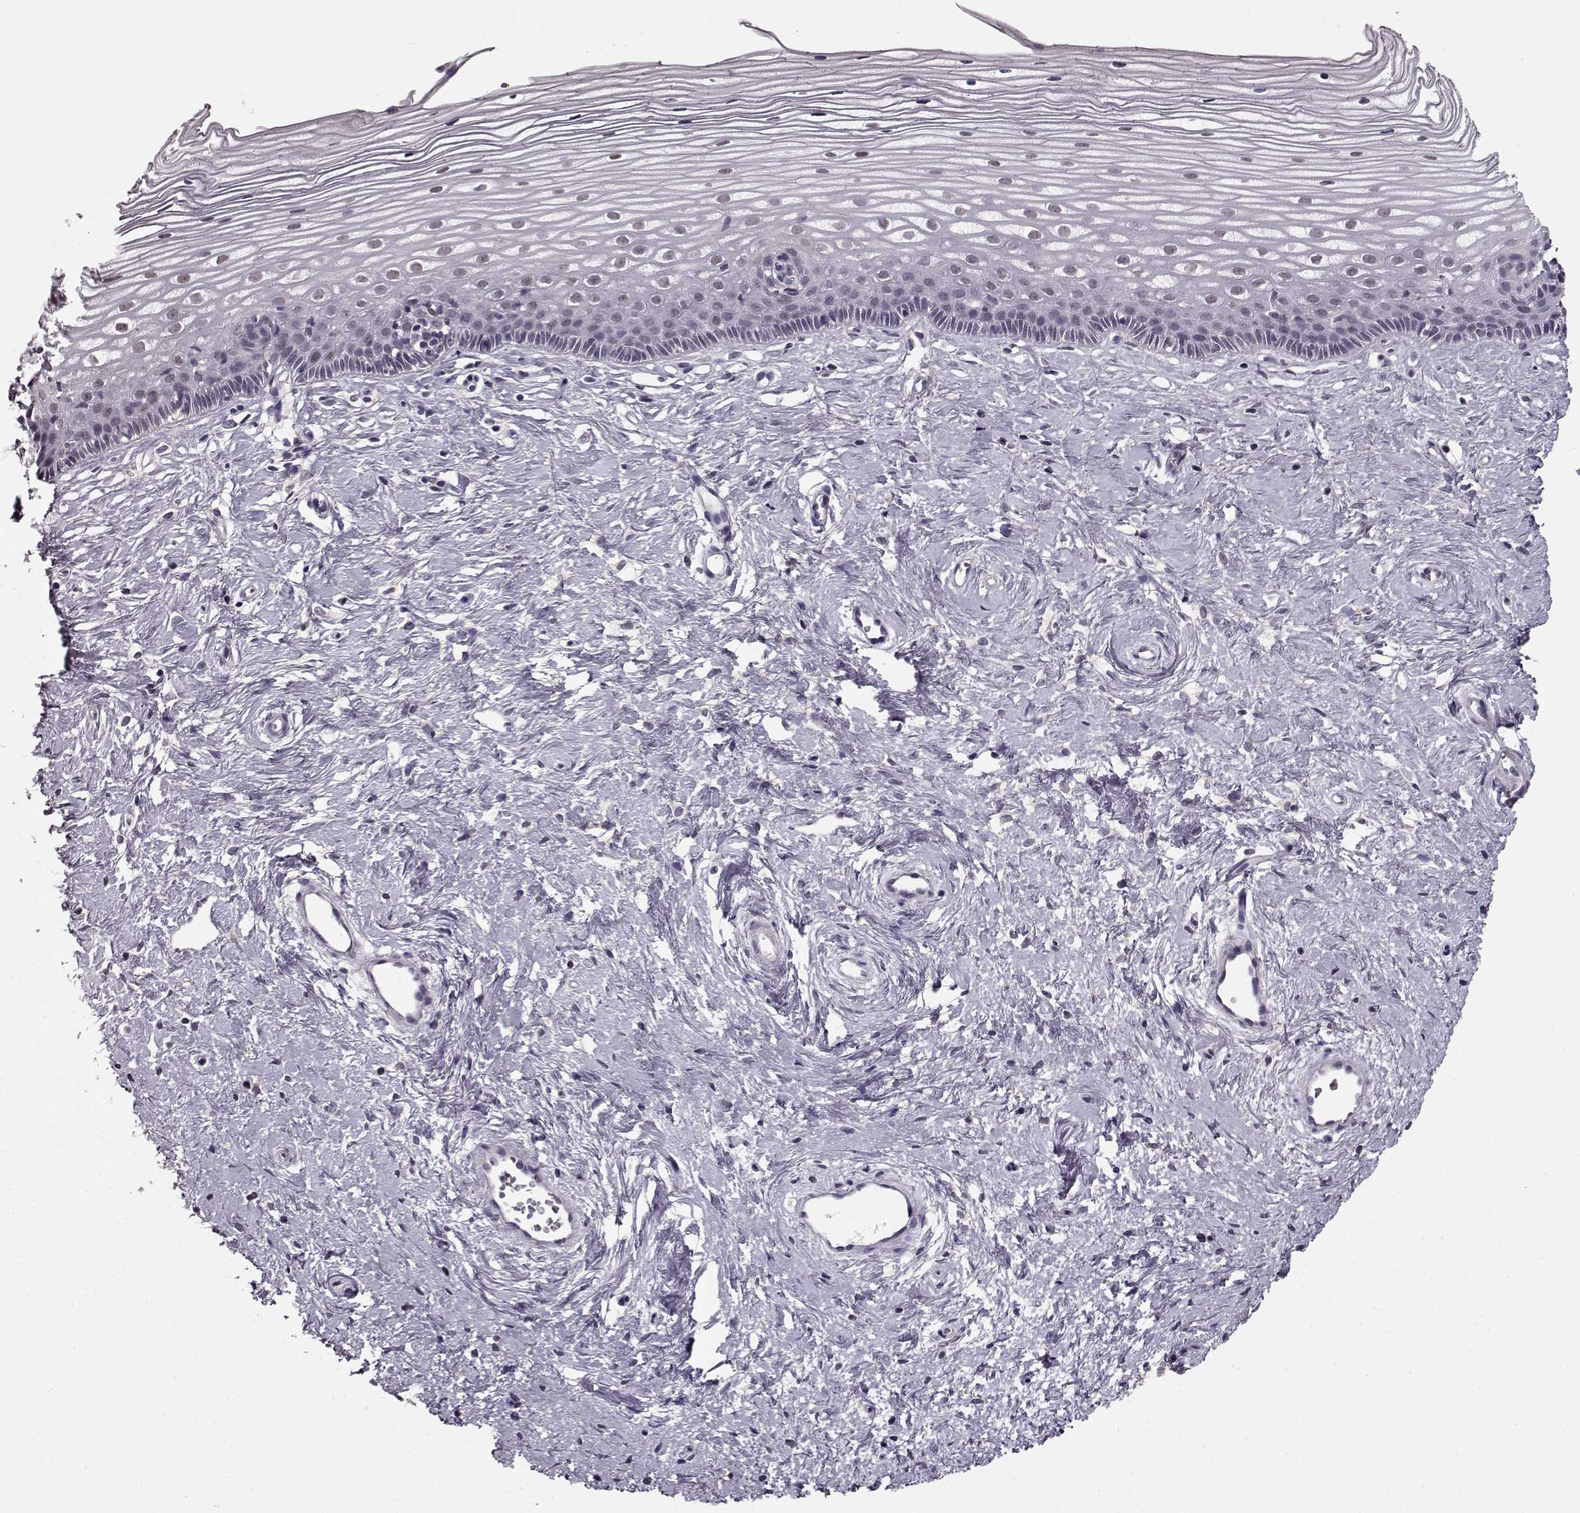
{"staining": {"intensity": "negative", "quantity": "none", "location": "none"}, "tissue": "cervix", "cell_type": "Glandular cells", "image_type": "normal", "snomed": [{"axis": "morphology", "description": "Normal tissue, NOS"}, {"axis": "topography", "description": "Cervix"}], "caption": "Histopathology image shows no protein staining in glandular cells of unremarkable cervix.", "gene": "RP1L1", "patient": {"sex": "female", "age": 40}}